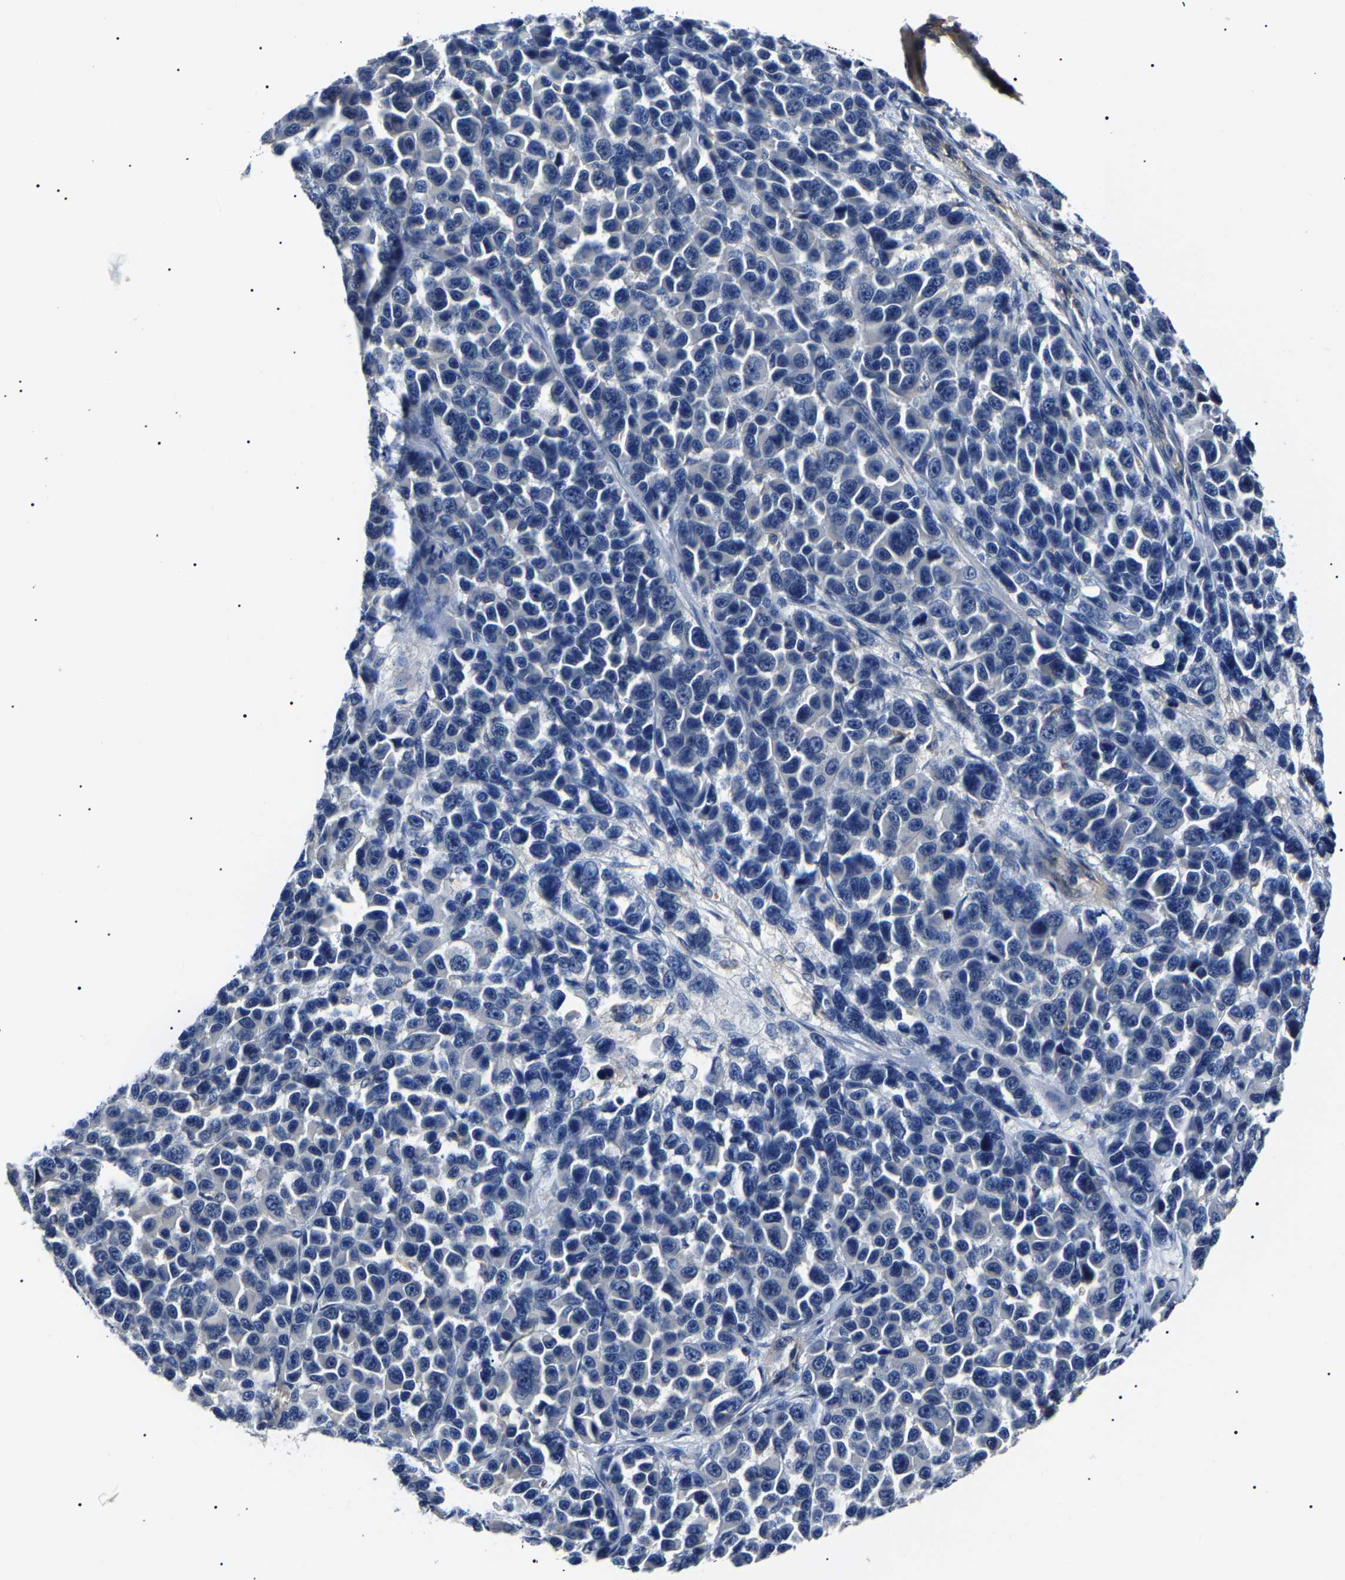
{"staining": {"intensity": "negative", "quantity": "none", "location": "none"}, "tissue": "melanoma", "cell_type": "Tumor cells", "image_type": "cancer", "snomed": [{"axis": "morphology", "description": "Malignant melanoma, NOS"}, {"axis": "topography", "description": "Skin"}], "caption": "DAB (3,3'-diaminobenzidine) immunohistochemical staining of human melanoma shows no significant staining in tumor cells.", "gene": "KLHL42", "patient": {"sex": "male", "age": 53}}